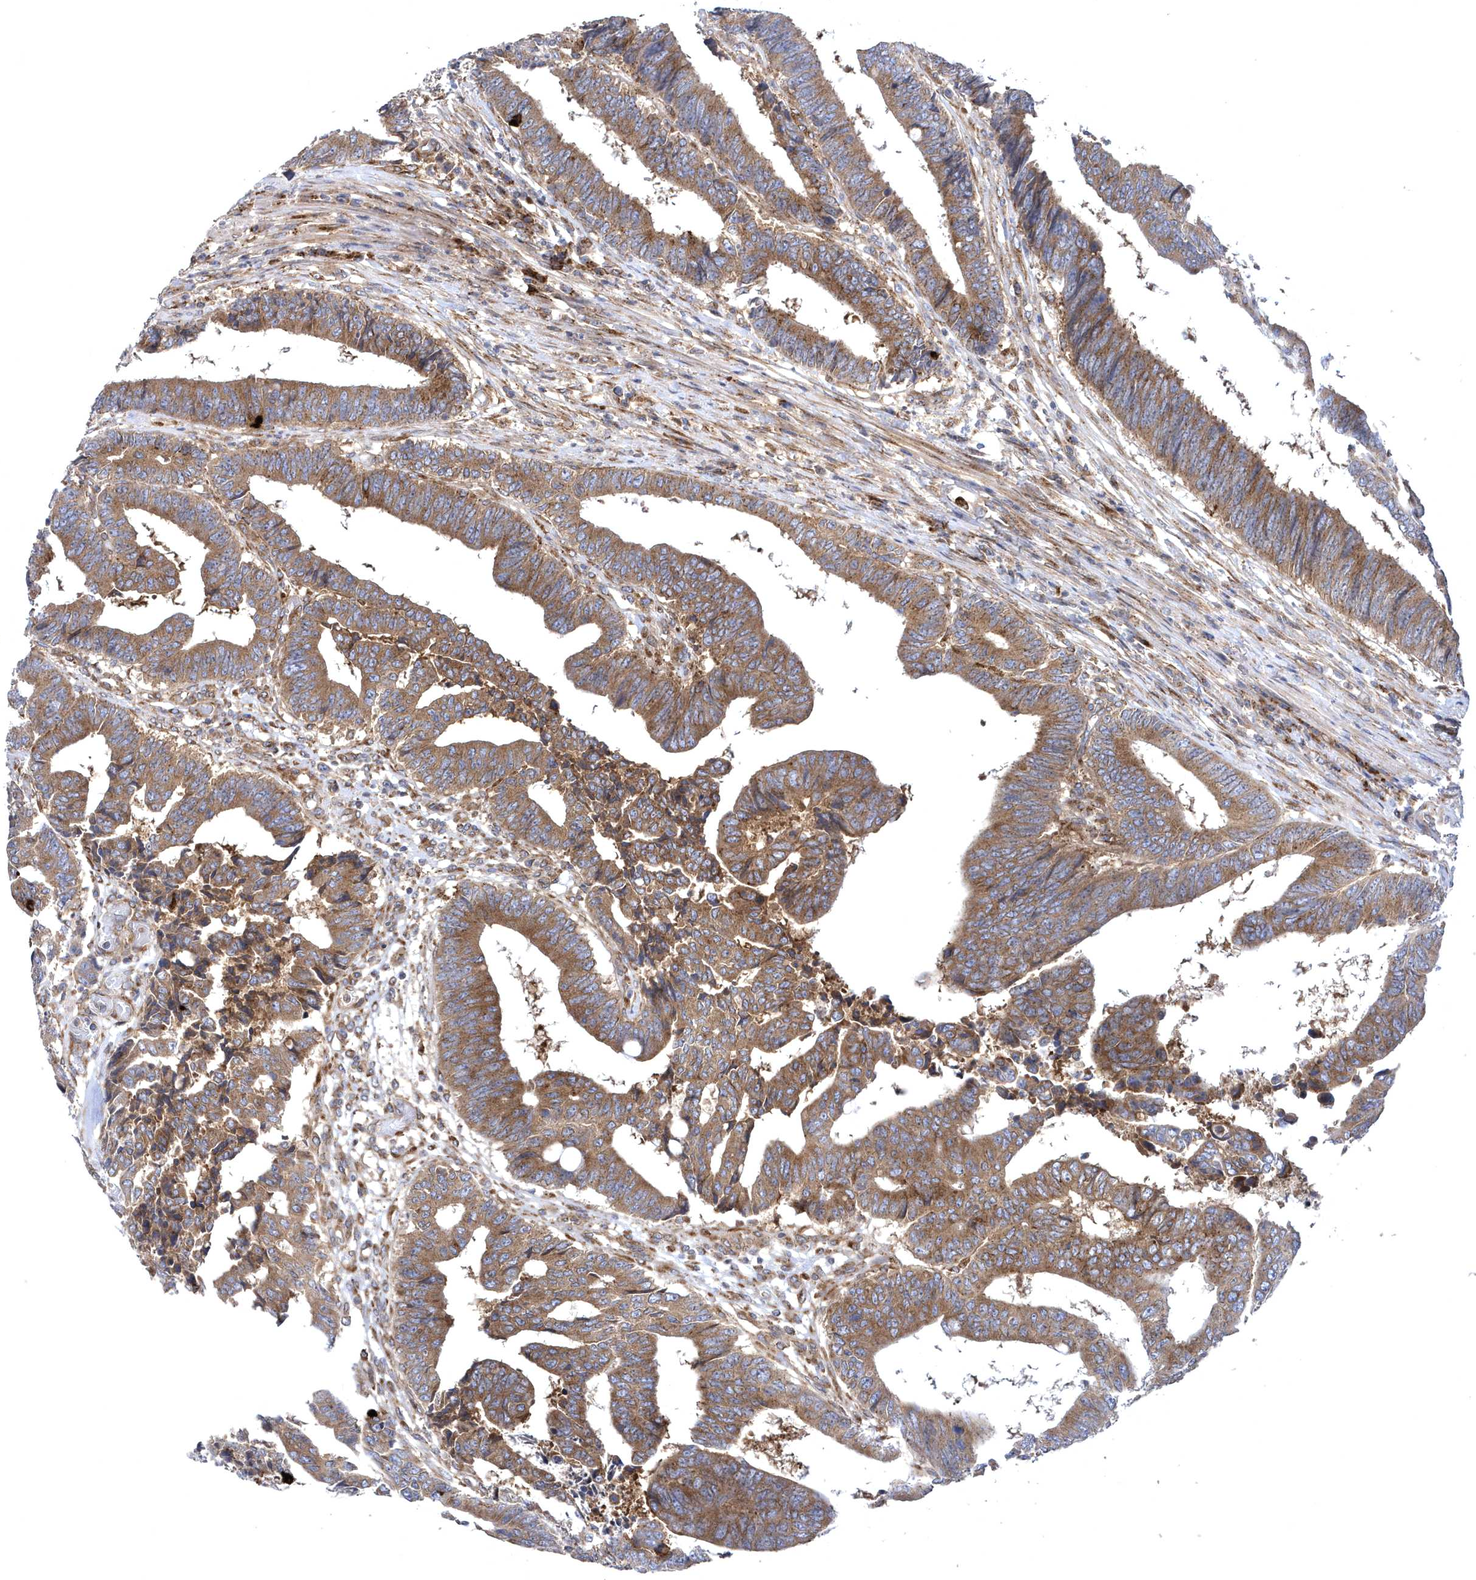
{"staining": {"intensity": "moderate", "quantity": ">75%", "location": "cytoplasmic/membranous"}, "tissue": "colorectal cancer", "cell_type": "Tumor cells", "image_type": "cancer", "snomed": [{"axis": "morphology", "description": "Adenocarcinoma, NOS"}, {"axis": "topography", "description": "Rectum"}], "caption": "Immunohistochemistry (DAB) staining of human colorectal cancer (adenocarcinoma) demonstrates moderate cytoplasmic/membranous protein expression in approximately >75% of tumor cells. (DAB (3,3'-diaminobenzidine) = brown stain, brightfield microscopy at high magnification).", "gene": "COPB2", "patient": {"sex": "male", "age": 84}}